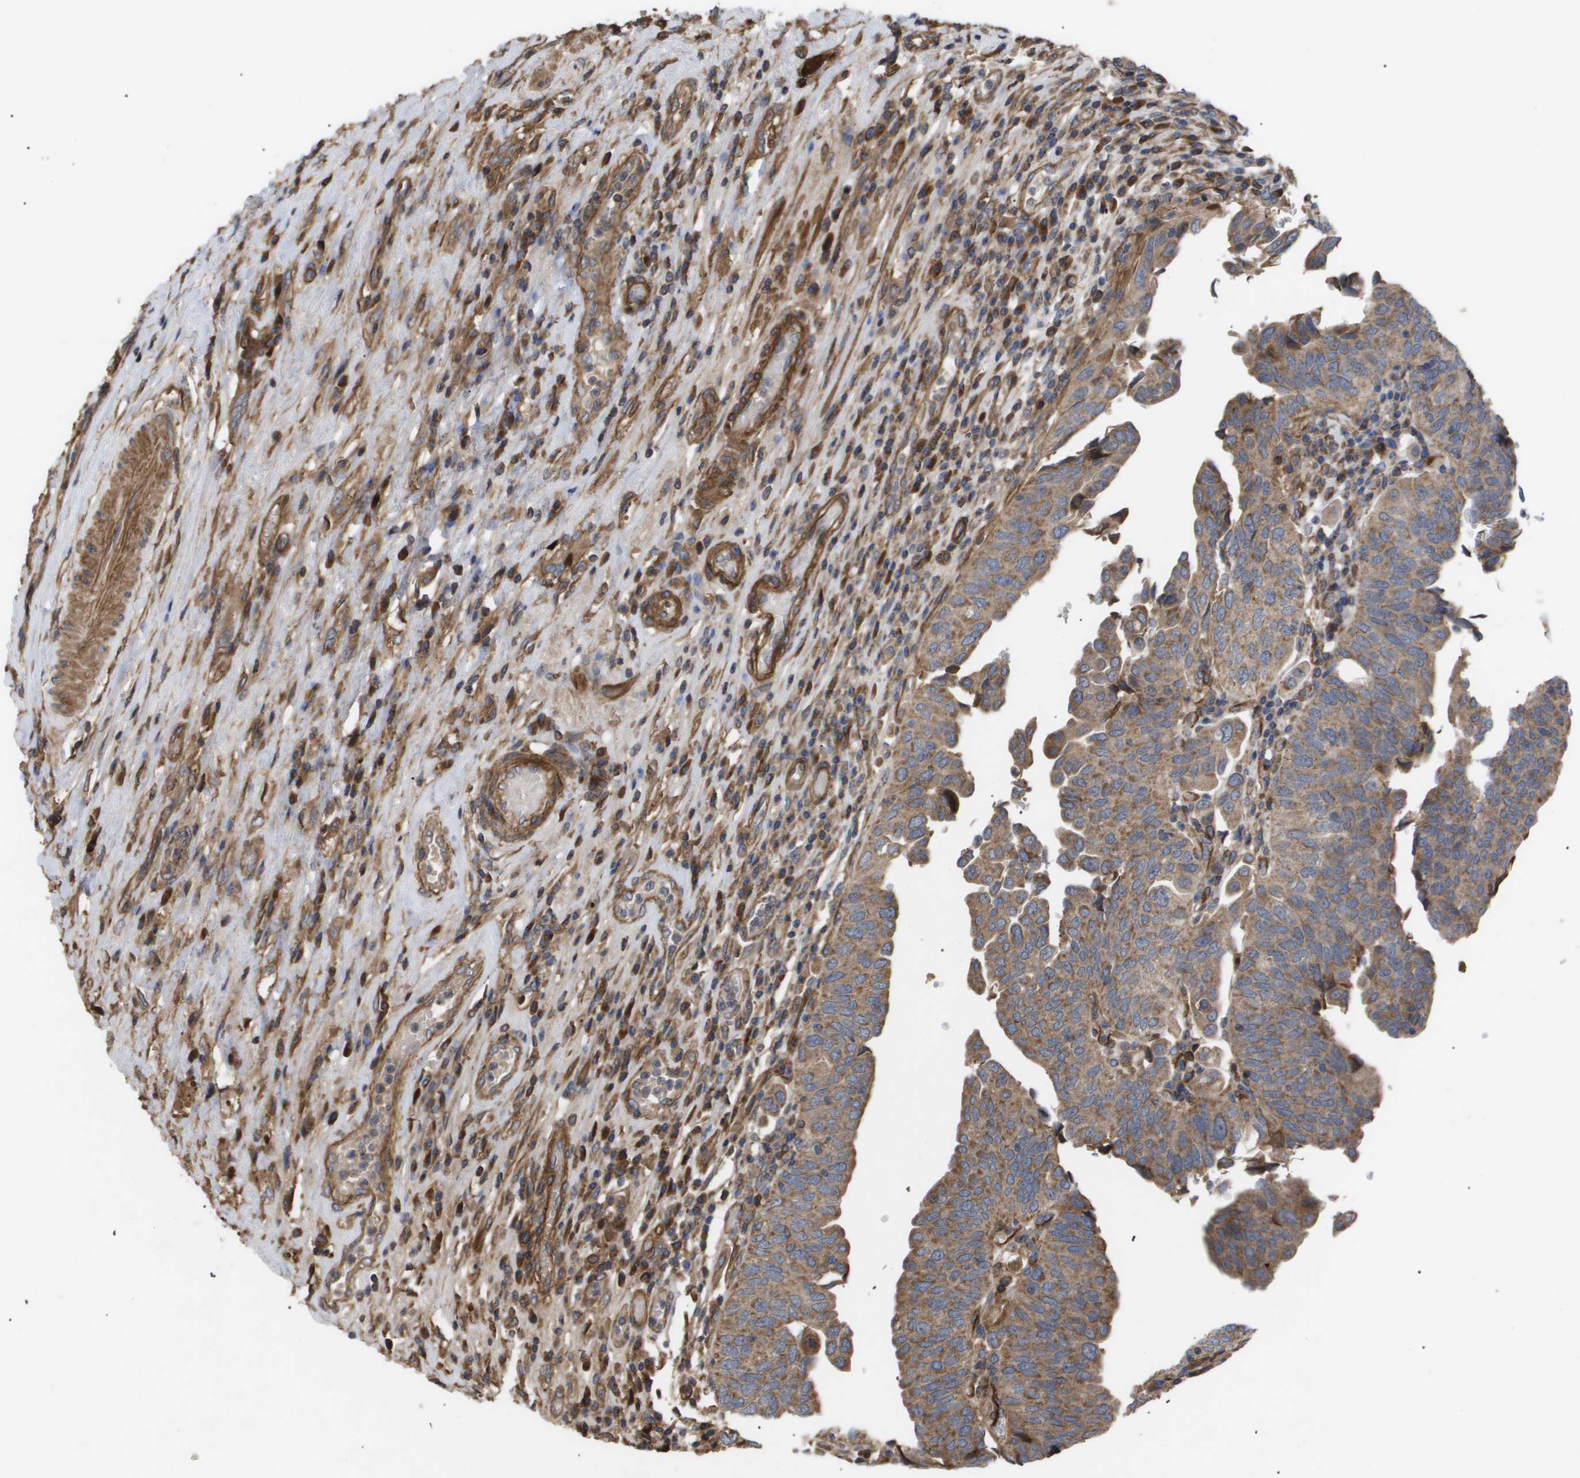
{"staining": {"intensity": "moderate", "quantity": ">75%", "location": "cytoplasmic/membranous"}, "tissue": "urothelial cancer", "cell_type": "Tumor cells", "image_type": "cancer", "snomed": [{"axis": "morphology", "description": "Urothelial carcinoma, High grade"}, {"axis": "topography", "description": "Urinary bladder"}], "caption": "DAB immunohistochemical staining of human high-grade urothelial carcinoma reveals moderate cytoplasmic/membranous protein expression in about >75% of tumor cells. (IHC, brightfield microscopy, high magnification).", "gene": "TNS1", "patient": {"sex": "female", "age": 80}}